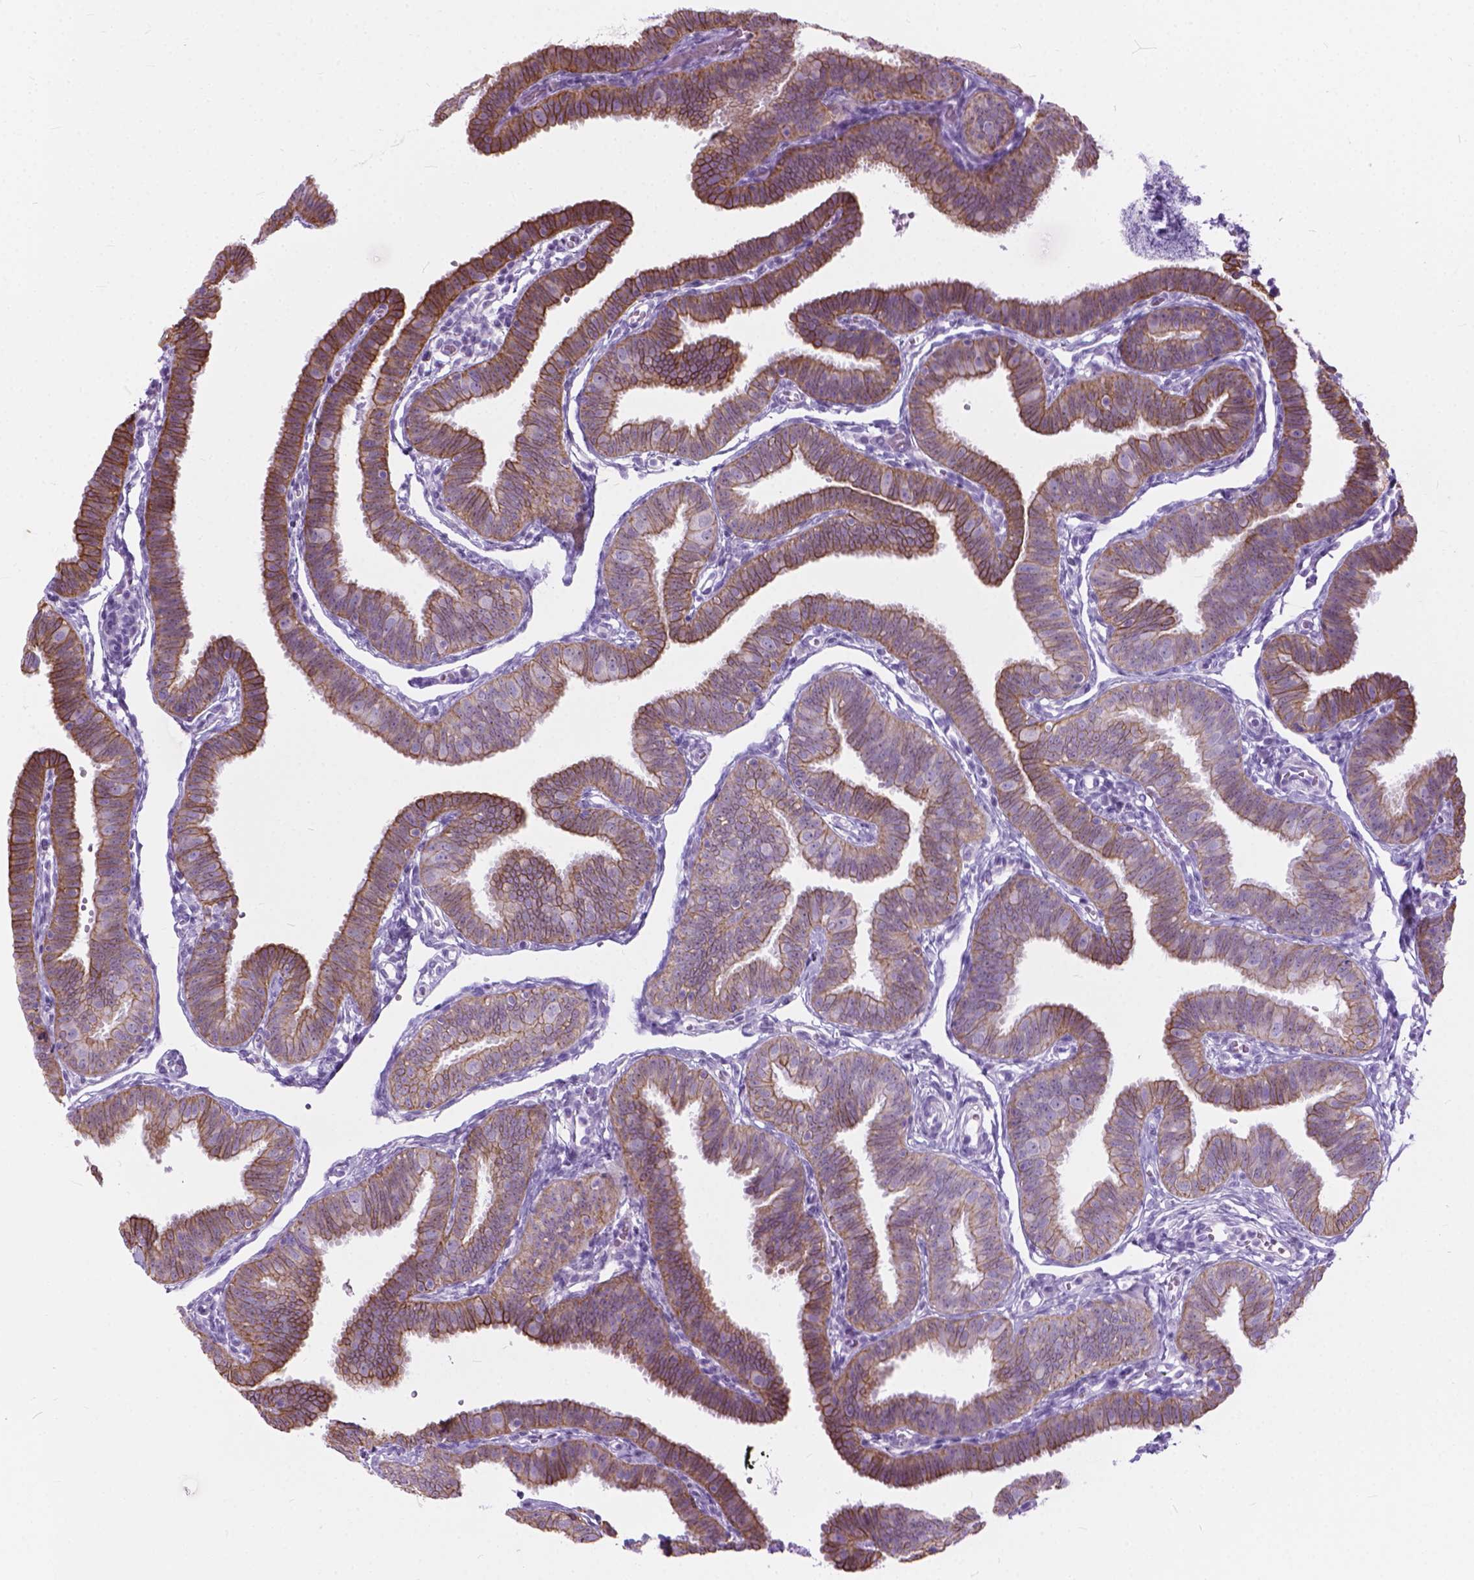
{"staining": {"intensity": "strong", "quantity": "25%-75%", "location": "cytoplasmic/membranous"}, "tissue": "fallopian tube", "cell_type": "Glandular cells", "image_type": "normal", "snomed": [{"axis": "morphology", "description": "Normal tissue, NOS"}, {"axis": "topography", "description": "Fallopian tube"}], "caption": "An immunohistochemistry micrograph of unremarkable tissue is shown. Protein staining in brown labels strong cytoplasmic/membranous positivity in fallopian tube within glandular cells.", "gene": "HTR2B", "patient": {"sex": "female", "age": 25}}